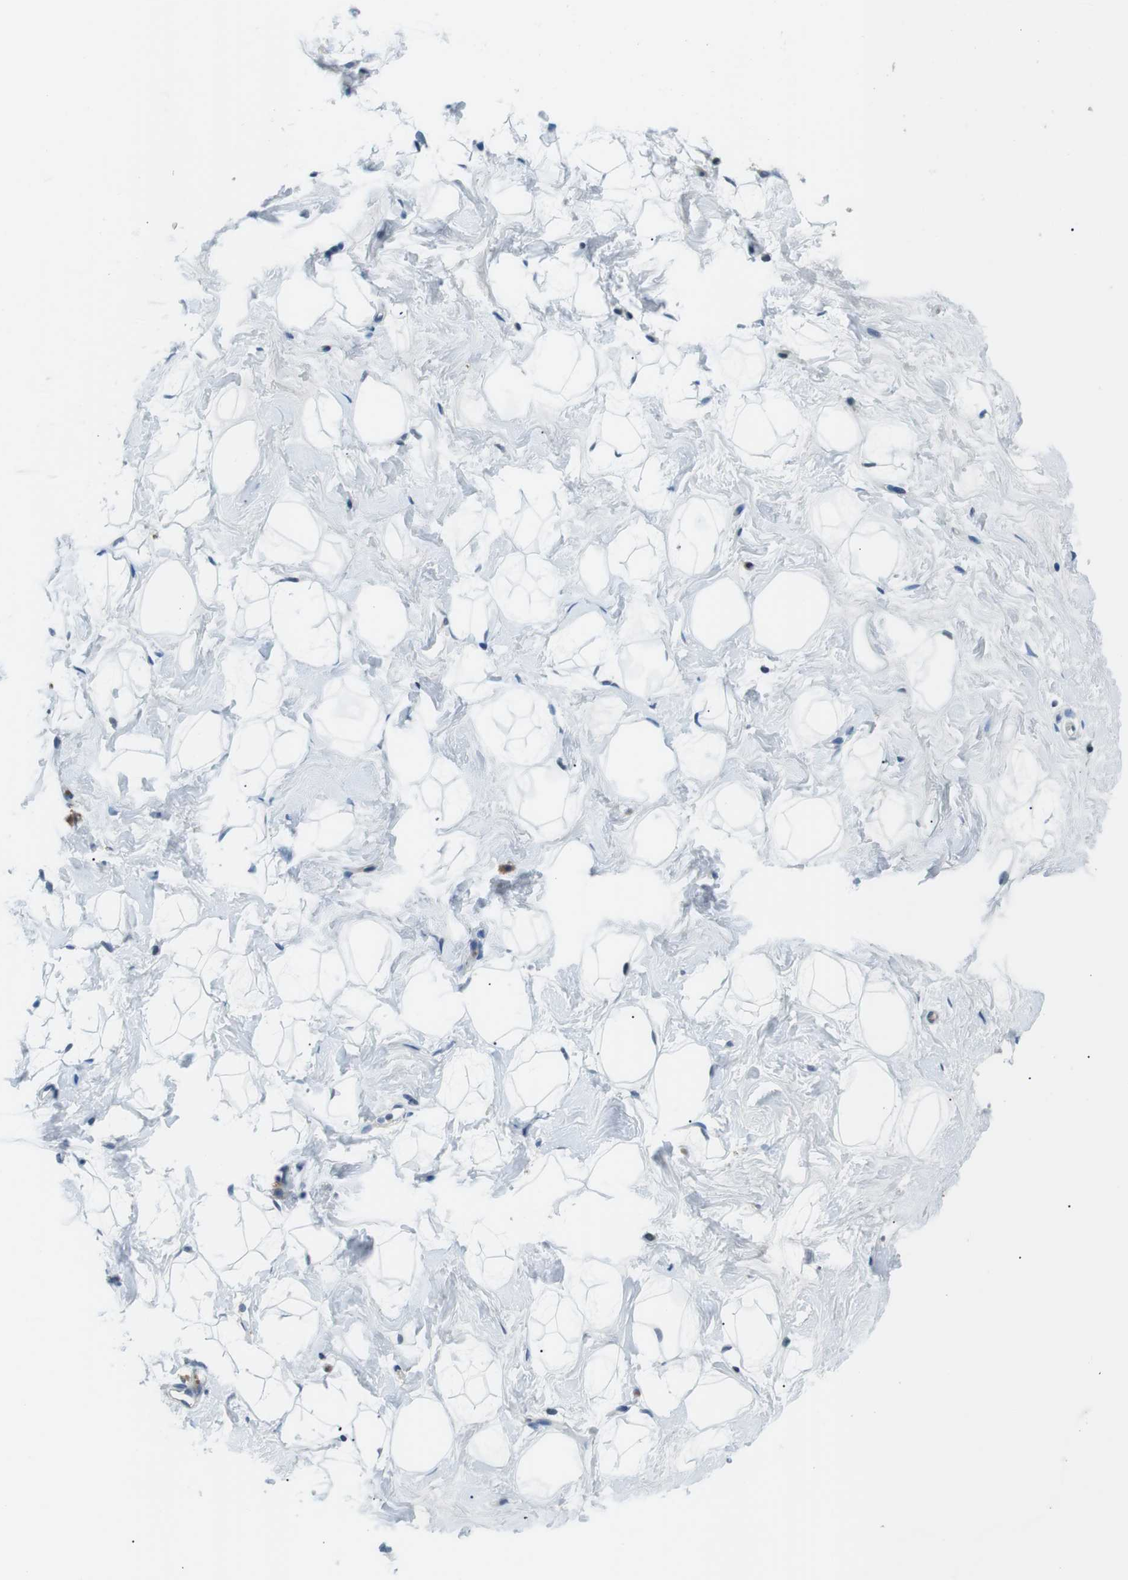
{"staining": {"intensity": "negative", "quantity": "none", "location": "none"}, "tissue": "breast", "cell_type": "Adipocytes", "image_type": "normal", "snomed": [{"axis": "morphology", "description": "Normal tissue, NOS"}, {"axis": "topography", "description": "Breast"}], "caption": "High power microscopy micrograph of an IHC micrograph of unremarkable breast, revealing no significant expression in adipocytes.", "gene": "WSCD1", "patient": {"sex": "female", "age": 23}}